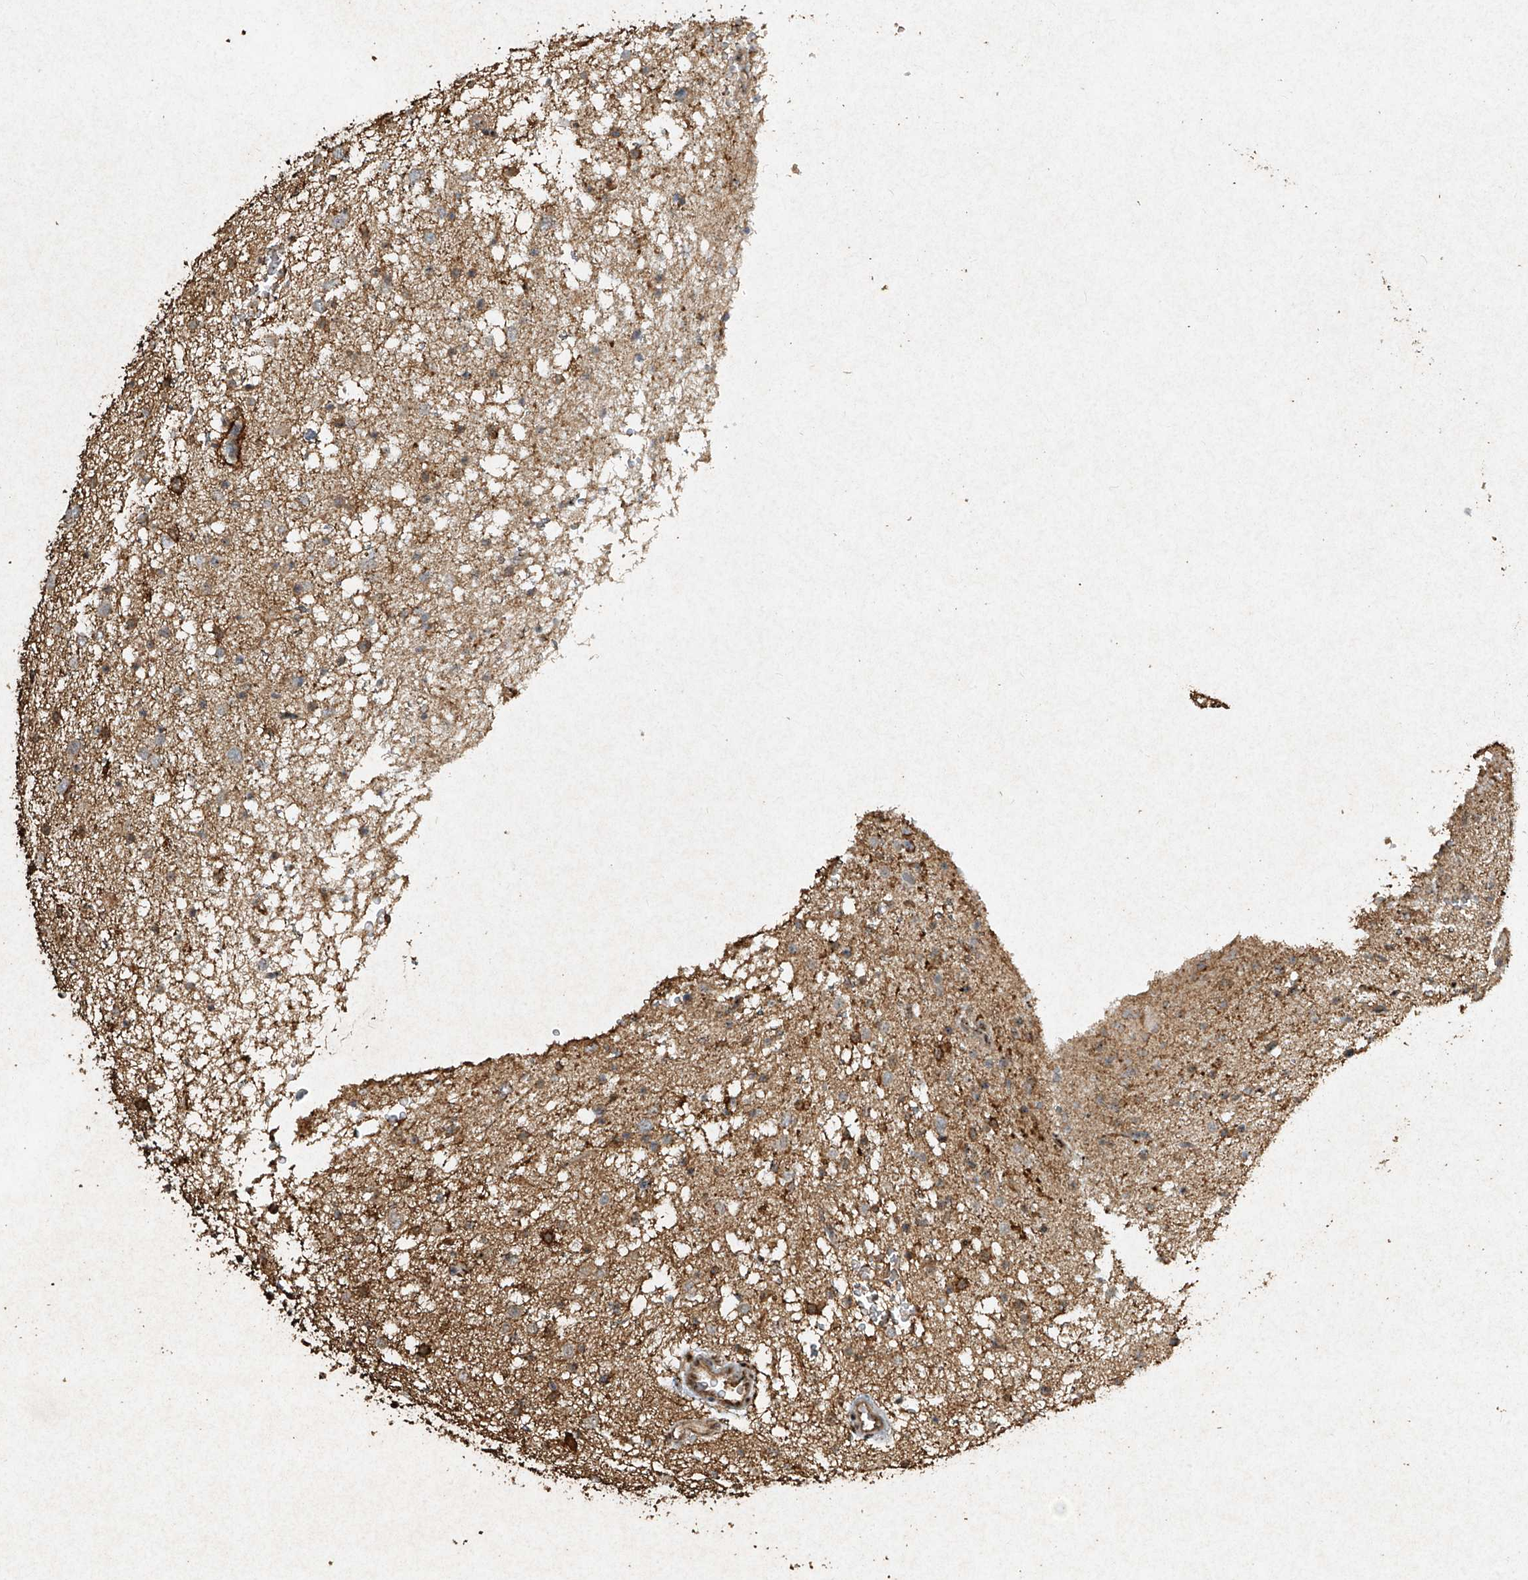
{"staining": {"intensity": "strong", "quantity": "<25%", "location": "cytoplasmic/membranous"}, "tissue": "glioma", "cell_type": "Tumor cells", "image_type": "cancer", "snomed": [{"axis": "morphology", "description": "Glioma, malignant, Low grade"}, {"axis": "topography", "description": "Brain"}], "caption": "Immunohistochemistry (IHC) image of neoplastic tissue: malignant low-grade glioma stained using IHC displays medium levels of strong protein expression localized specifically in the cytoplasmic/membranous of tumor cells, appearing as a cytoplasmic/membranous brown color.", "gene": "ERBB3", "patient": {"sex": "female", "age": 37}}